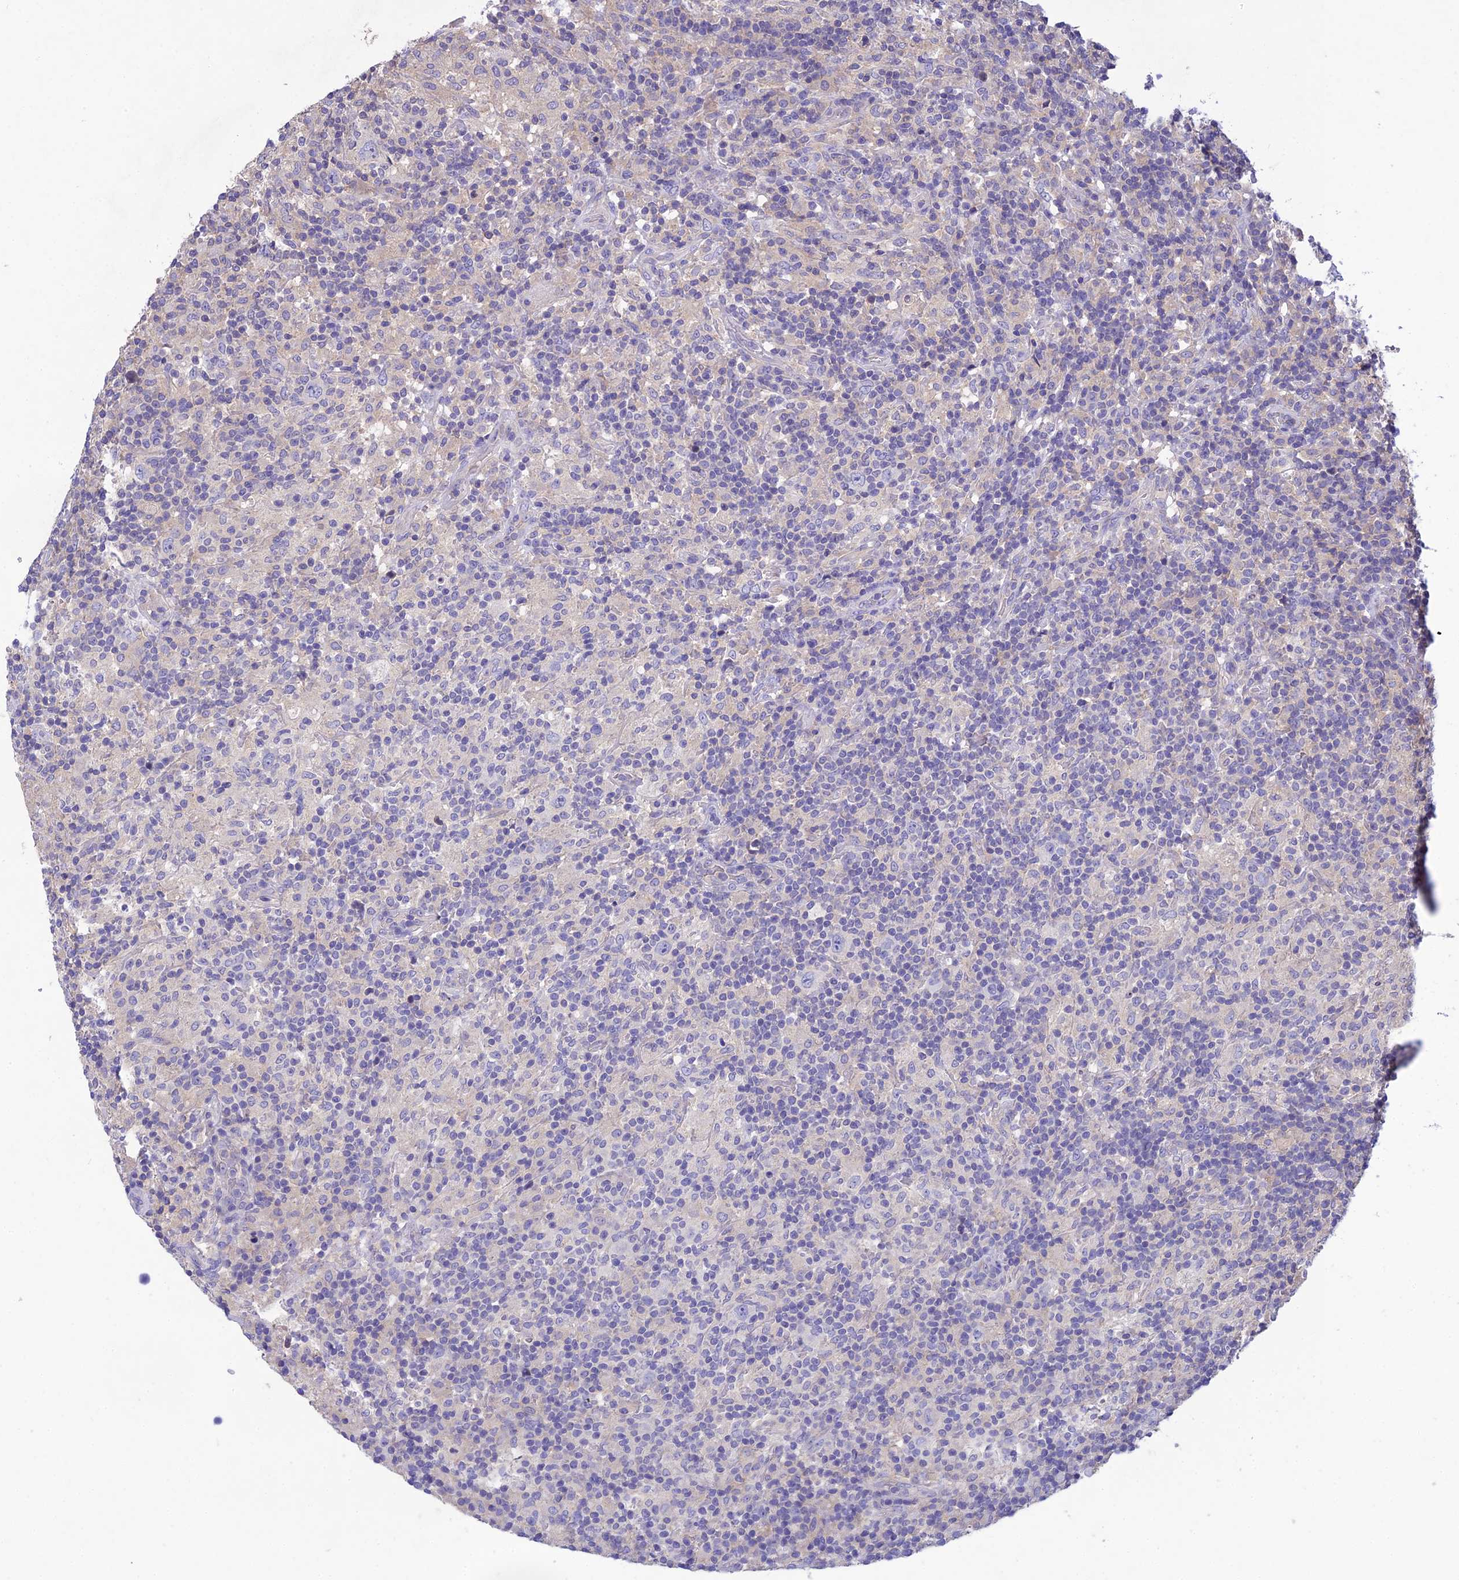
{"staining": {"intensity": "negative", "quantity": "none", "location": "none"}, "tissue": "lymphoma", "cell_type": "Tumor cells", "image_type": "cancer", "snomed": [{"axis": "morphology", "description": "Hodgkin's disease, NOS"}, {"axis": "topography", "description": "Lymph node"}], "caption": "Image shows no significant protein positivity in tumor cells of lymphoma.", "gene": "SNX24", "patient": {"sex": "male", "age": 70}}